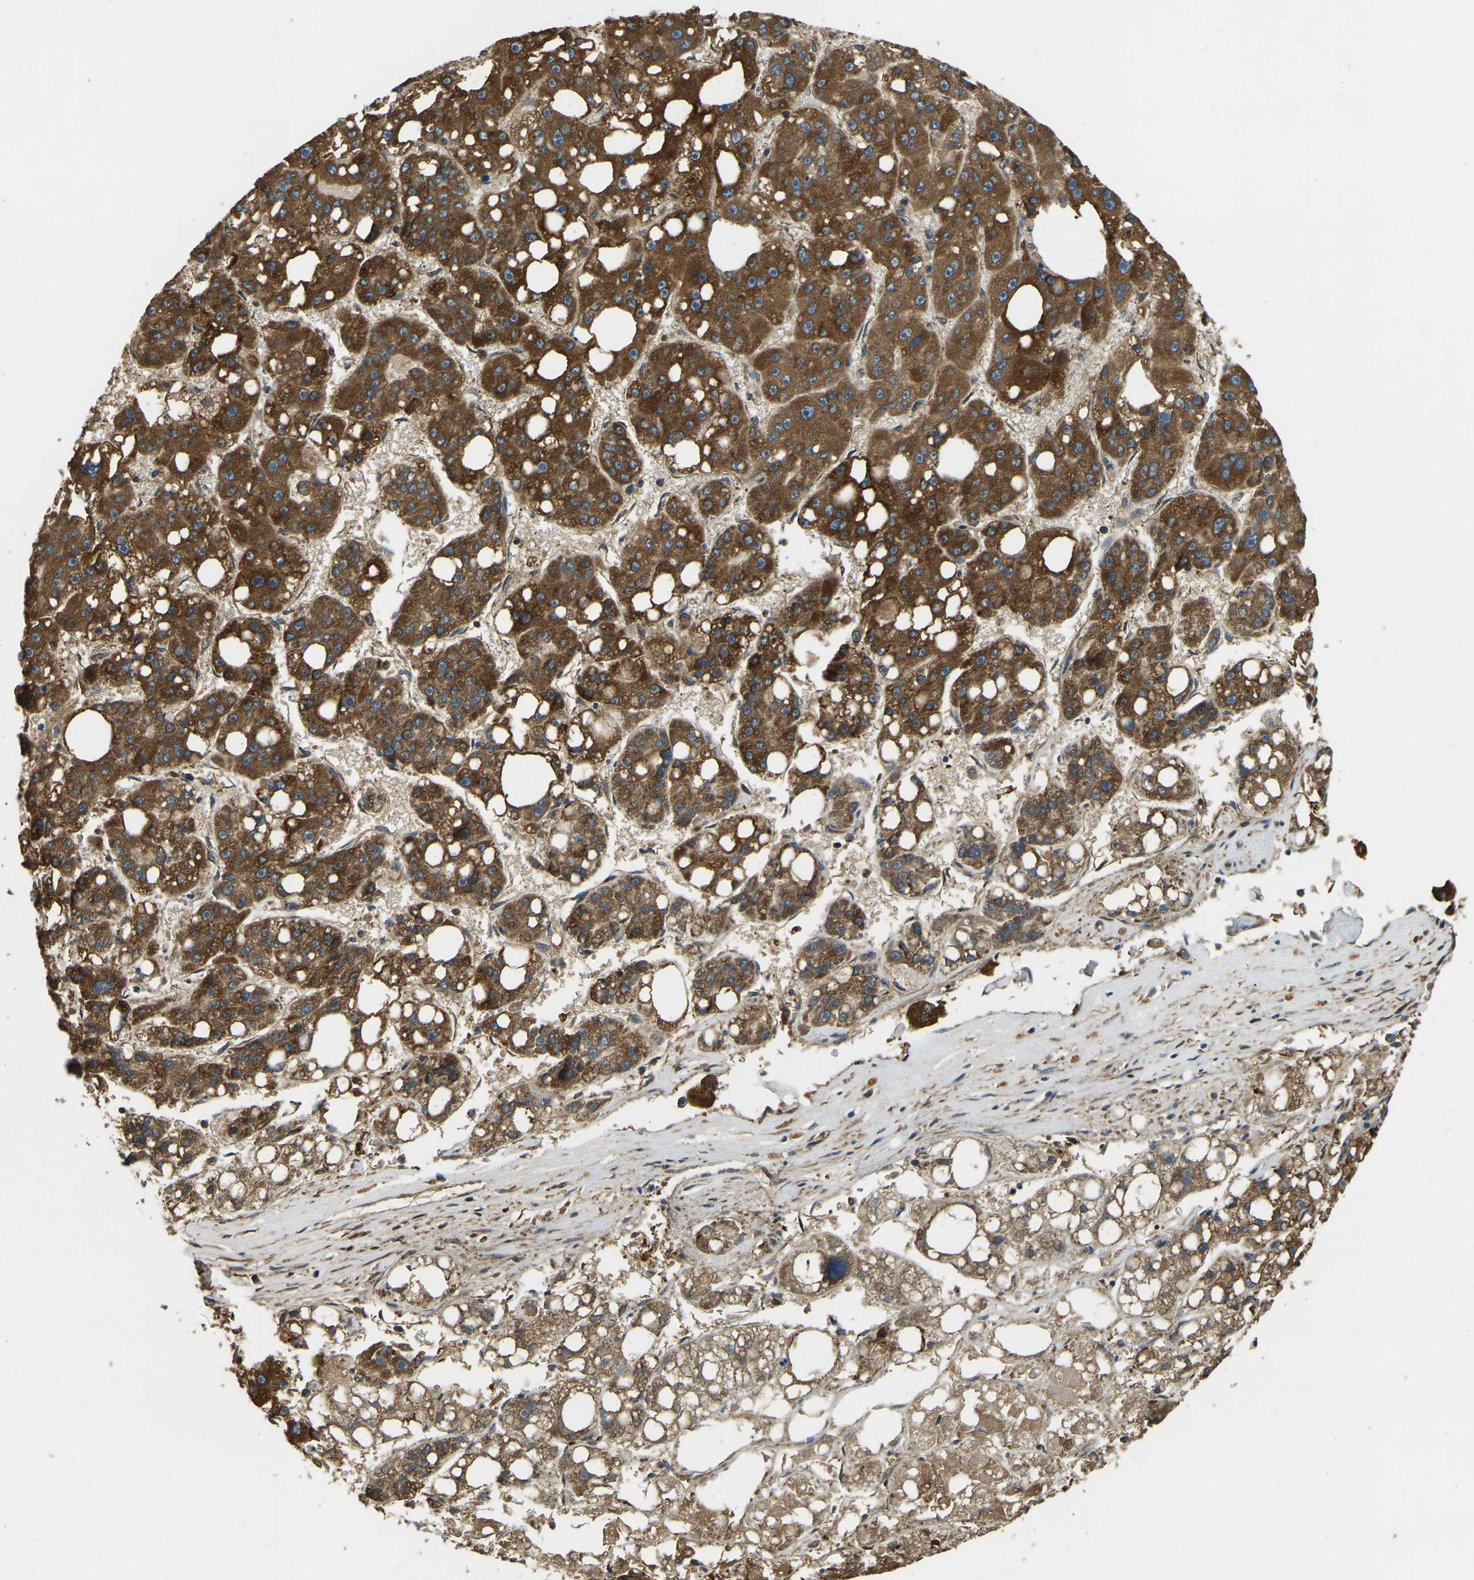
{"staining": {"intensity": "strong", "quantity": ">75%", "location": "cytoplasmic/membranous"}, "tissue": "liver cancer", "cell_type": "Tumor cells", "image_type": "cancer", "snomed": [{"axis": "morphology", "description": "Carcinoma, Hepatocellular, NOS"}, {"axis": "topography", "description": "Liver"}], "caption": "The immunohistochemical stain highlights strong cytoplasmic/membranous expression in tumor cells of liver hepatocellular carcinoma tissue.", "gene": "ERGIC1", "patient": {"sex": "female", "age": 61}}